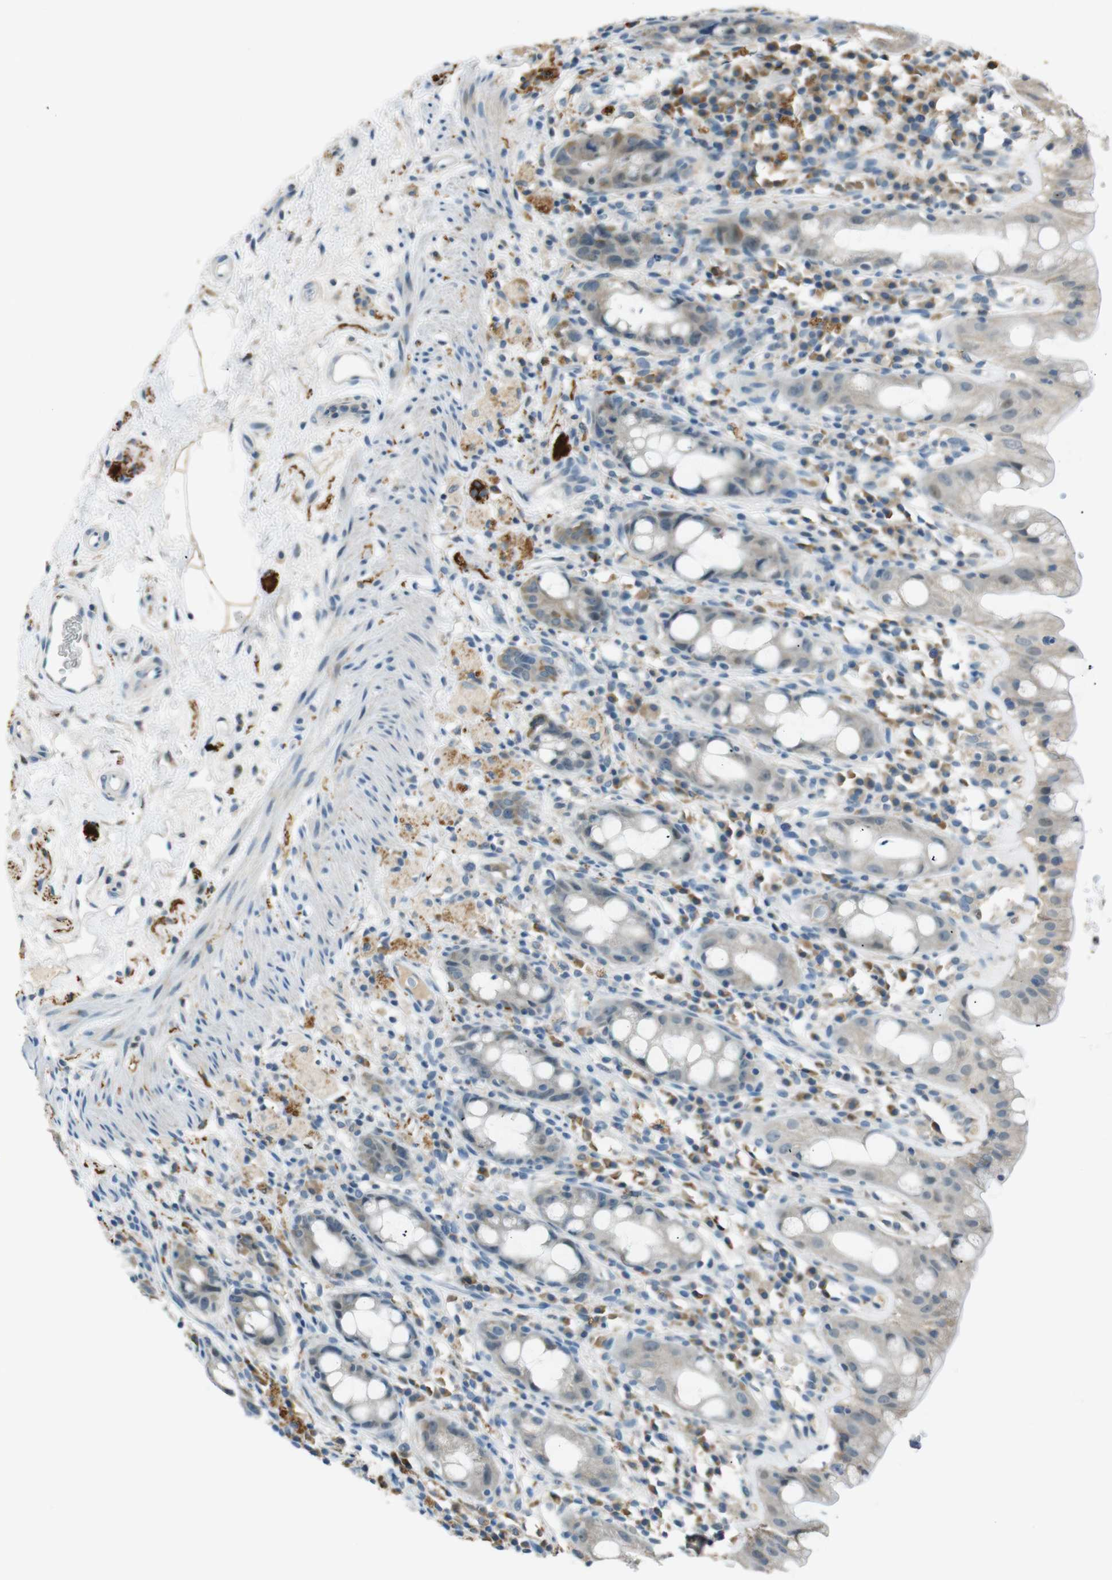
{"staining": {"intensity": "weak", "quantity": "<25%", "location": "cytoplasmic/membranous"}, "tissue": "rectum", "cell_type": "Glandular cells", "image_type": "normal", "snomed": [{"axis": "morphology", "description": "Normal tissue, NOS"}, {"axis": "topography", "description": "Rectum"}], "caption": "Micrograph shows no significant protein positivity in glandular cells of unremarkable rectum.", "gene": "MAGI2", "patient": {"sex": "male", "age": 44}}